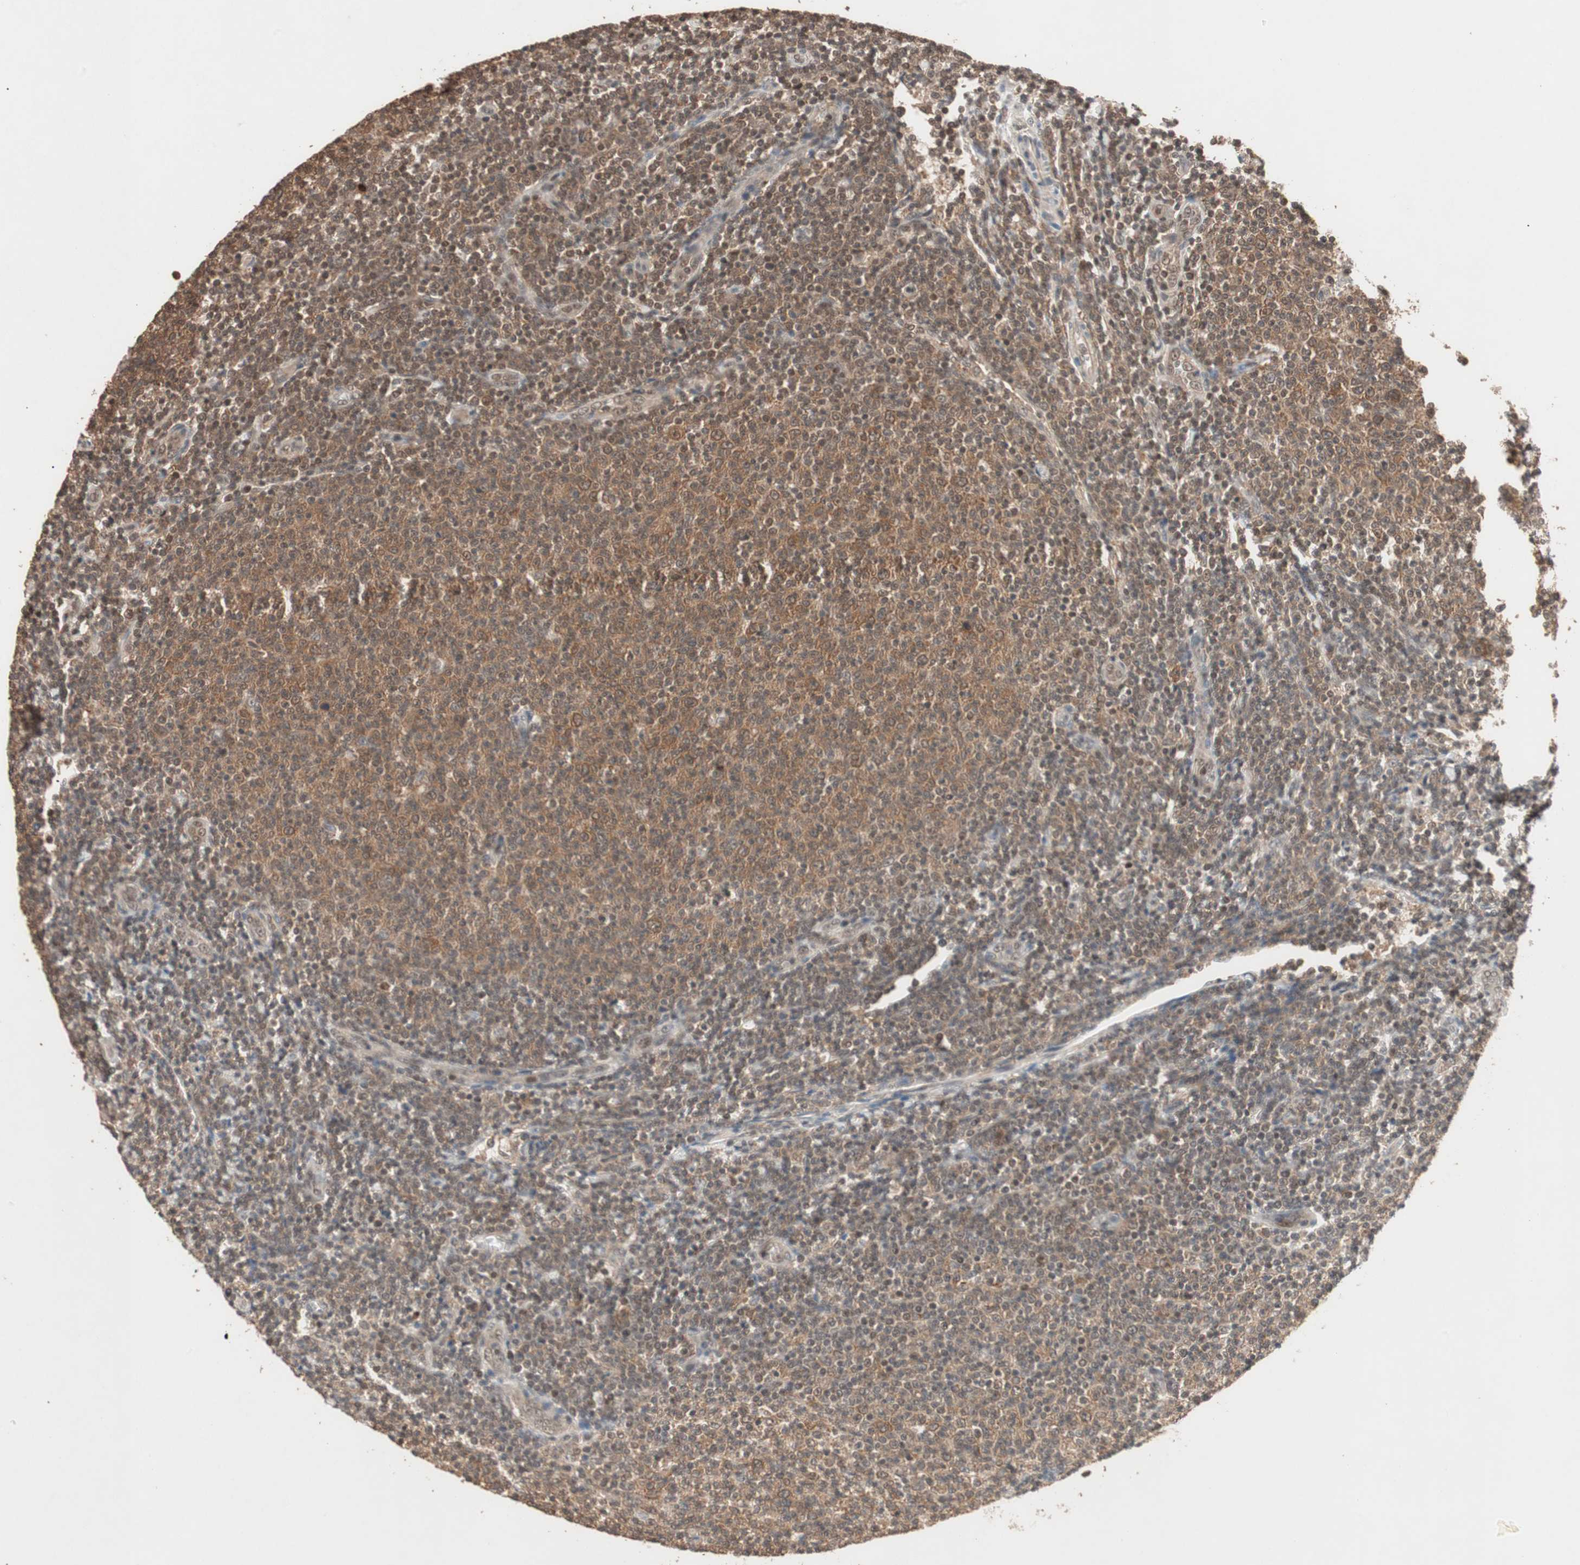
{"staining": {"intensity": "moderate", "quantity": ">75%", "location": "cytoplasmic/membranous,nuclear"}, "tissue": "lymphoma", "cell_type": "Tumor cells", "image_type": "cancer", "snomed": [{"axis": "morphology", "description": "Malignant lymphoma, non-Hodgkin's type, Low grade"}, {"axis": "topography", "description": "Lymph node"}], "caption": "DAB immunohistochemical staining of lymphoma exhibits moderate cytoplasmic/membranous and nuclear protein staining in about >75% of tumor cells.", "gene": "GART", "patient": {"sex": "male", "age": 66}}